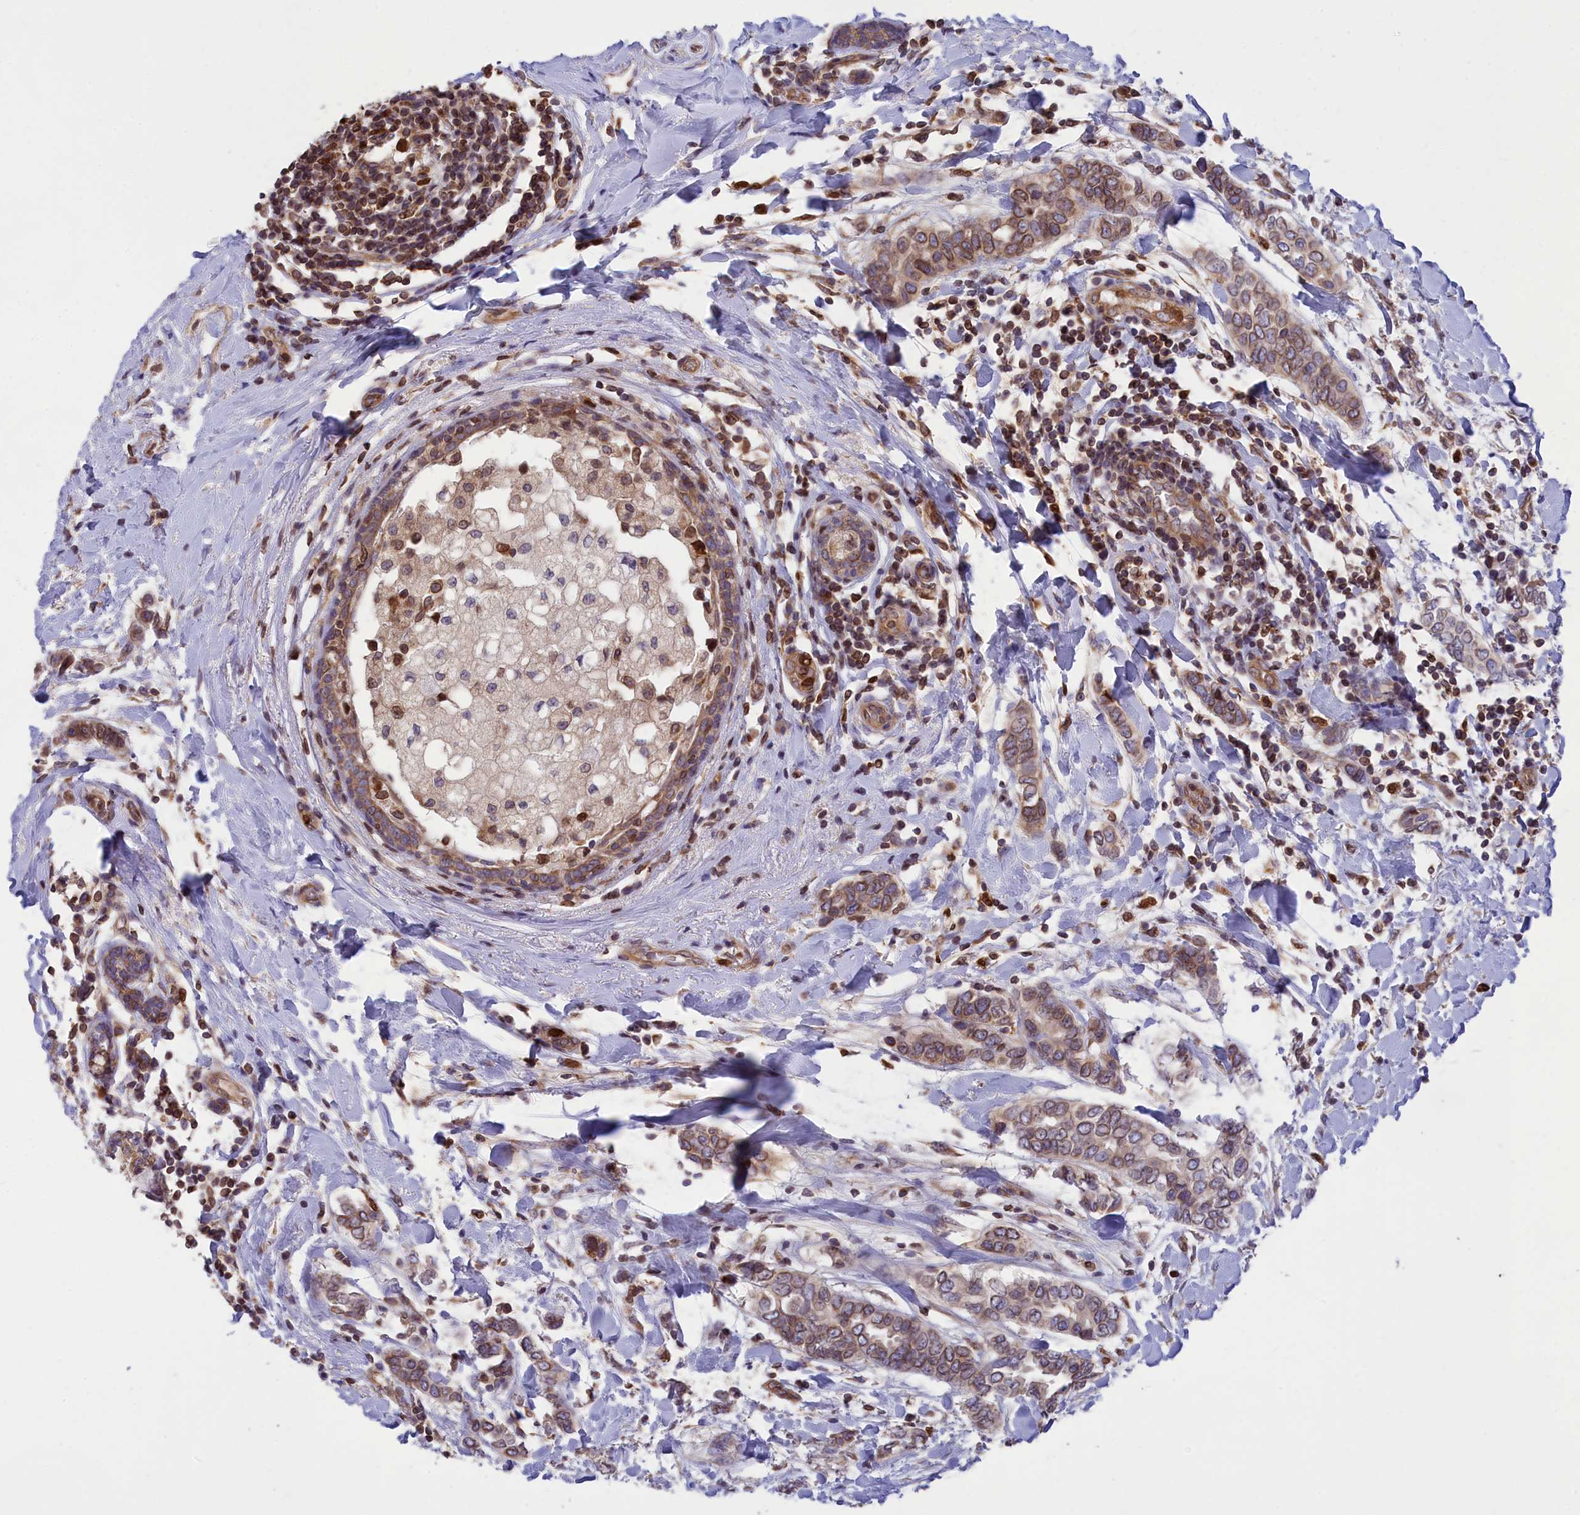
{"staining": {"intensity": "moderate", "quantity": ">75%", "location": "cytoplasmic/membranous"}, "tissue": "breast cancer", "cell_type": "Tumor cells", "image_type": "cancer", "snomed": [{"axis": "morphology", "description": "Lobular carcinoma"}, {"axis": "topography", "description": "Breast"}], "caption": "Brown immunohistochemical staining in human lobular carcinoma (breast) shows moderate cytoplasmic/membranous expression in approximately >75% of tumor cells. The staining is performed using DAB (3,3'-diaminobenzidine) brown chromogen to label protein expression. The nuclei are counter-stained blue using hematoxylin.", "gene": "PKHD1L1", "patient": {"sex": "female", "age": 51}}